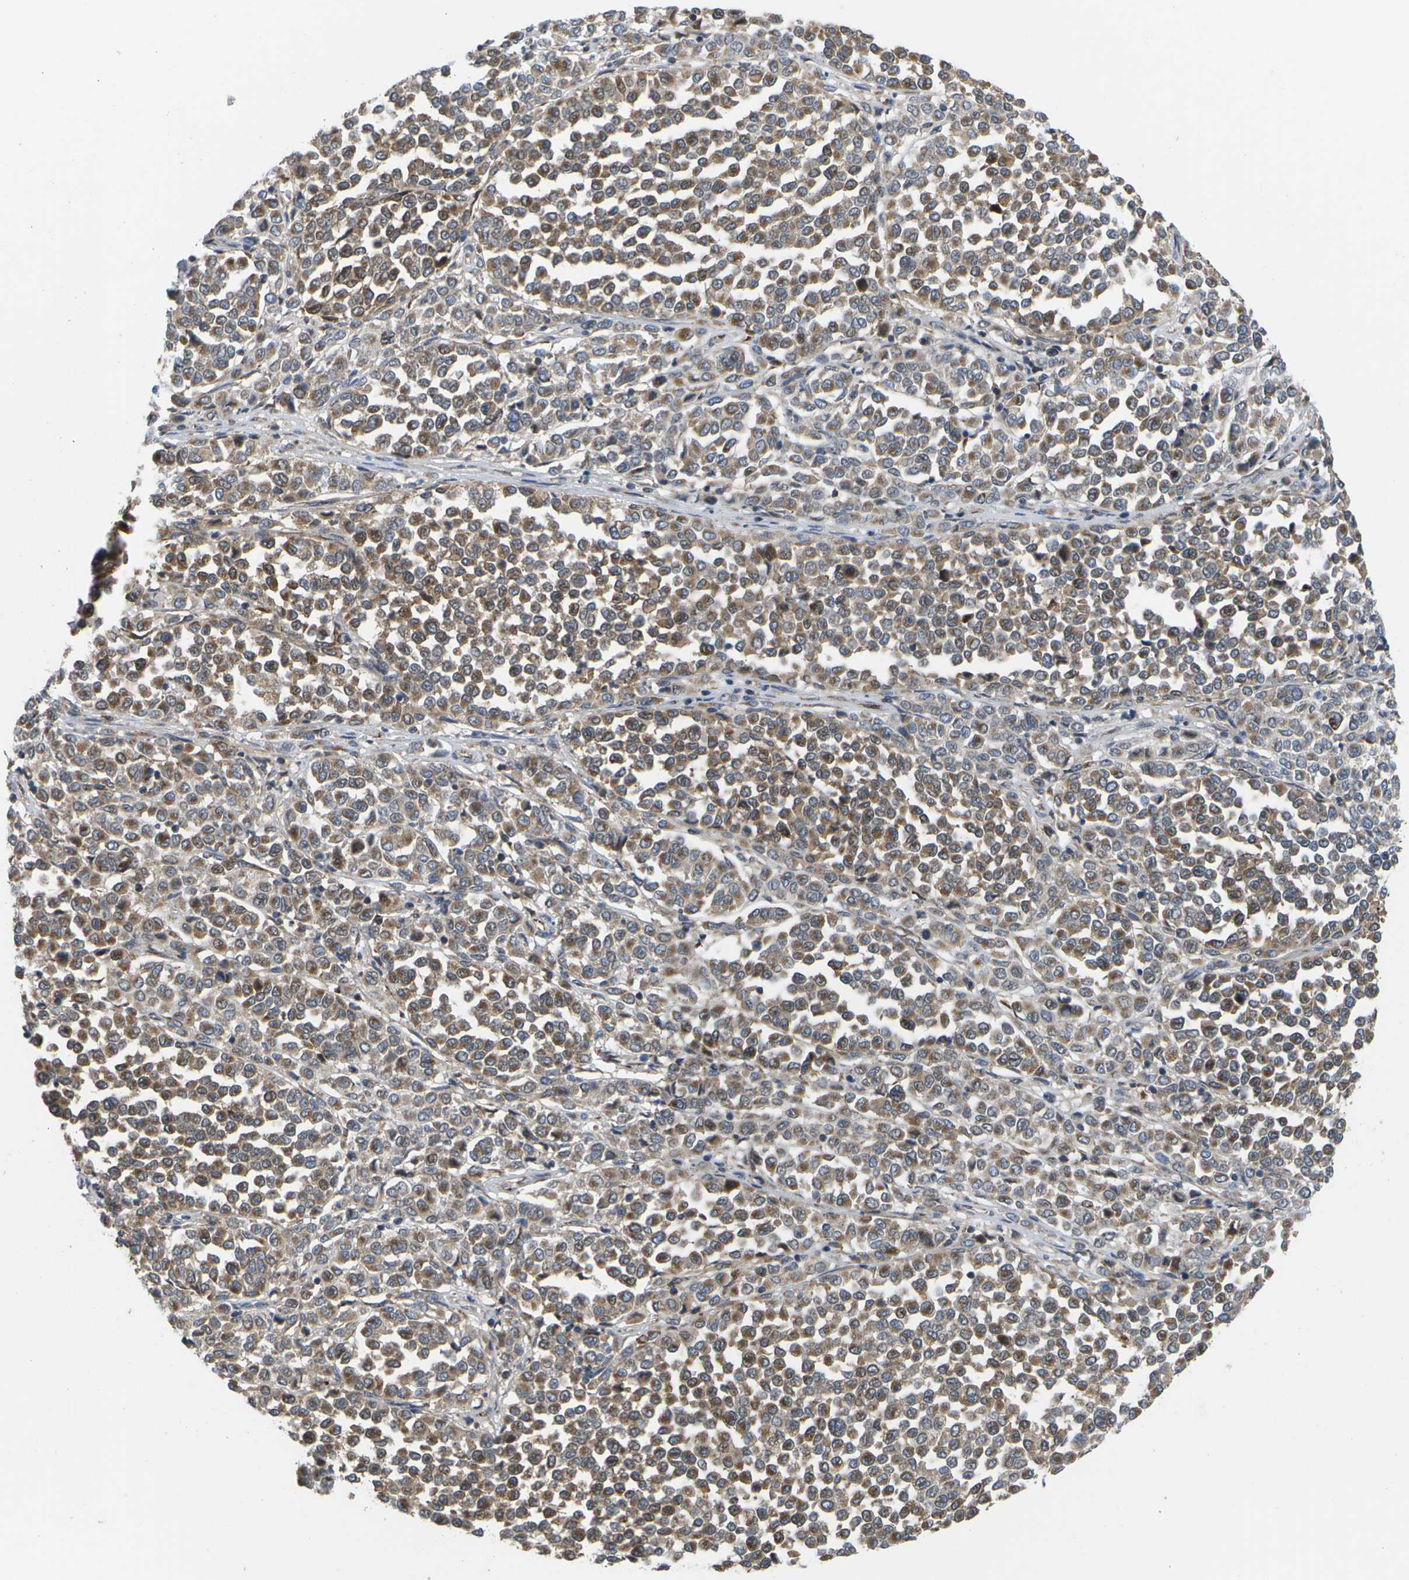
{"staining": {"intensity": "moderate", "quantity": ">75%", "location": "cytoplasmic/membranous"}, "tissue": "melanoma", "cell_type": "Tumor cells", "image_type": "cancer", "snomed": [{"axis": "morphology", "description": "Malignant melanoma, Metastatic site"}, {"axis": "topography", "description": "Pancreas"}], "caption": "Immunohistochemical staining of melanoma displays moderate cytoplasmic/membranous protein positivity in about >75% of tumor cells.", "gene": "HADHA", "patient": {"sex": "female", "age": 30}}